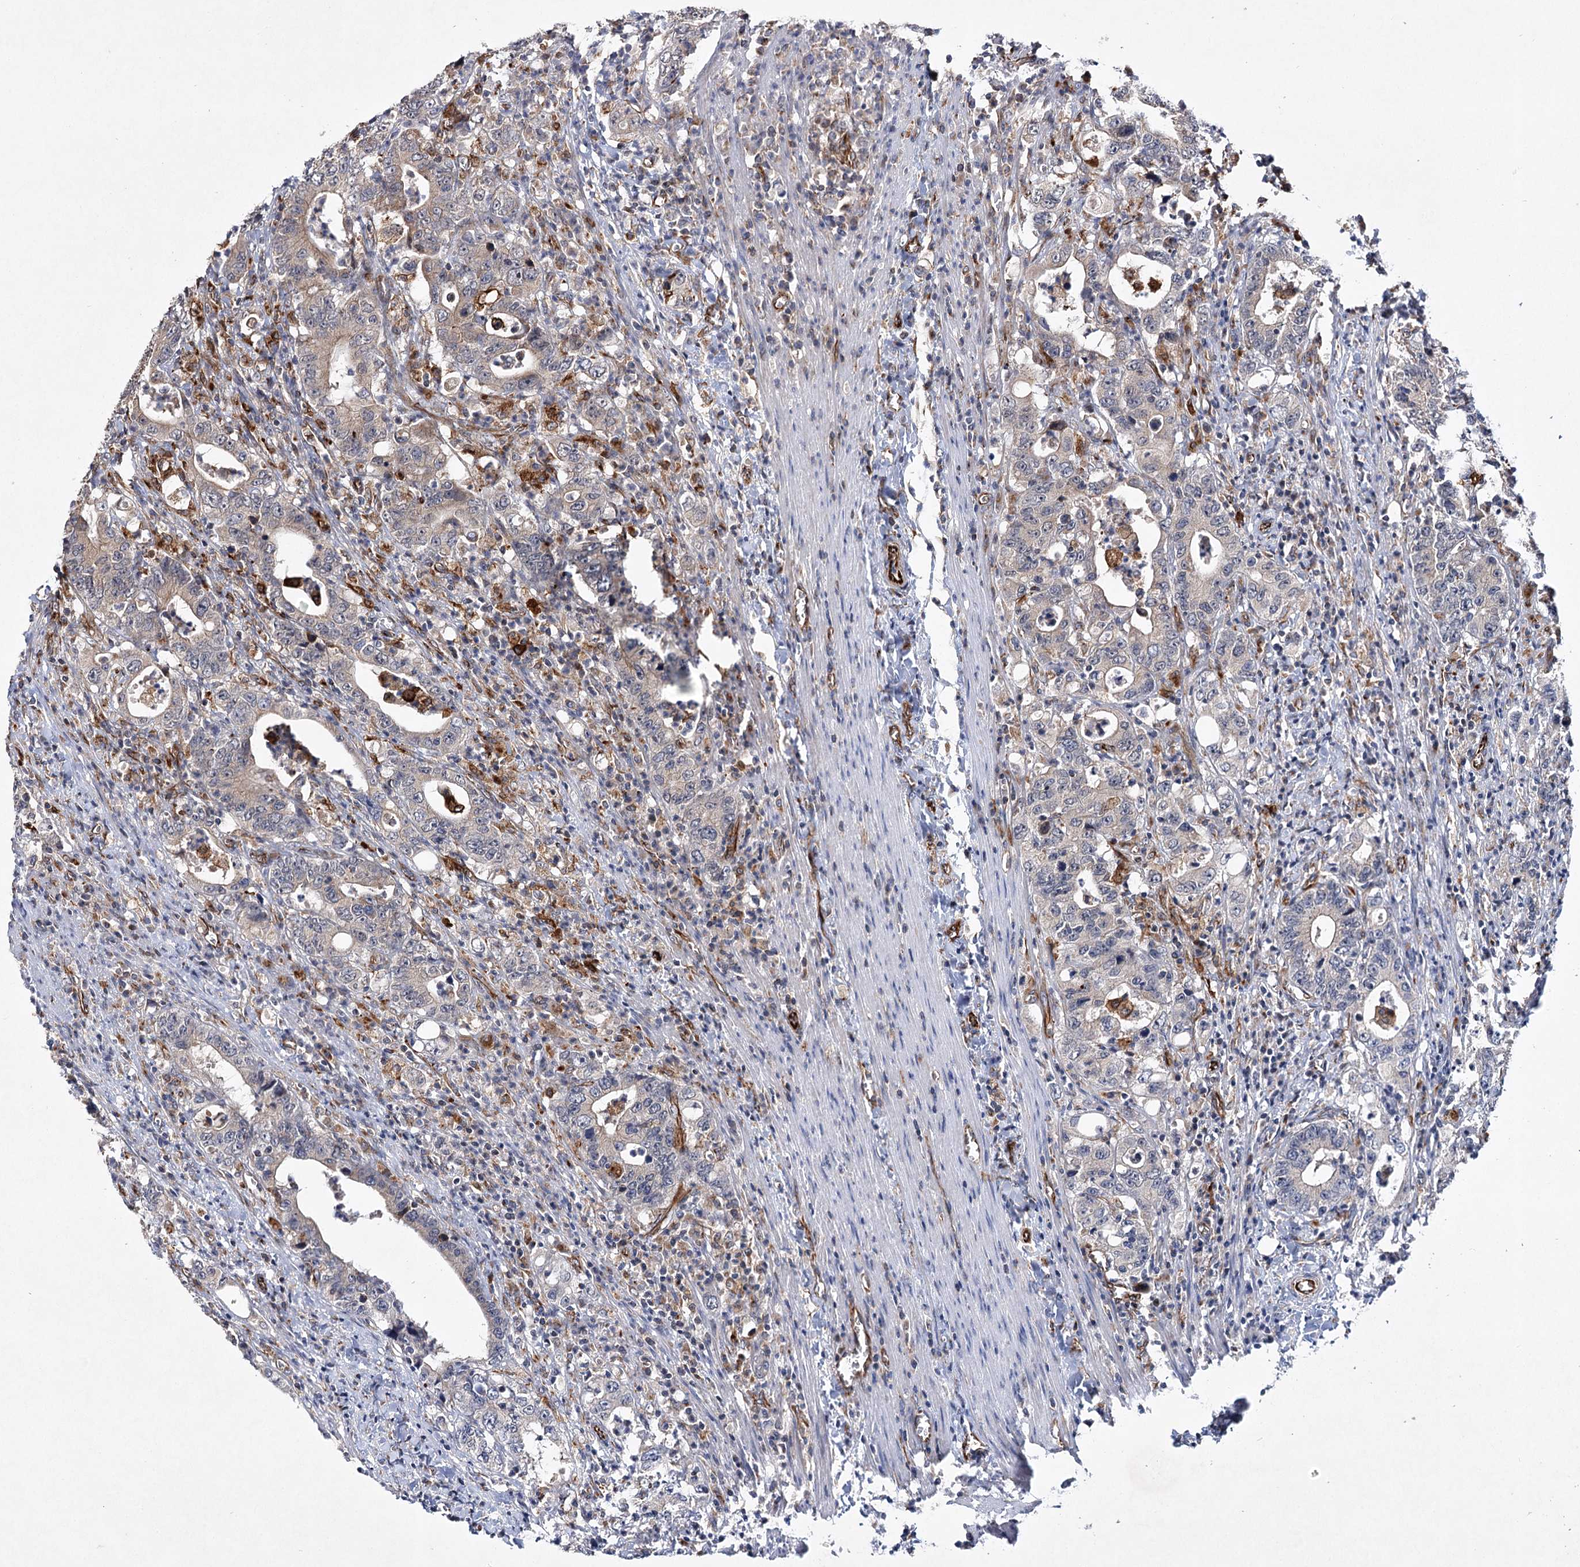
{"staining": {"intensity": "weak", "quantity": "<25%", "location": "cytoplasmic/membranous"}, "tissue": "colorectal cancer", "cell_type": "Tumor cells", "image_type": "cancer", "snomed": [{"axis": "morphology", "description": "Adenocarcinoma, NOS"}, {"axis": "topography", "description": "Colon"}], "caption": "Colorectal cancer (adenocarcinoma) was stained to show a protein in brown. There is no significant positivity in tumor cells.", "gene": "DPEP2", "patient": {"sex": "female", "age": 75}}